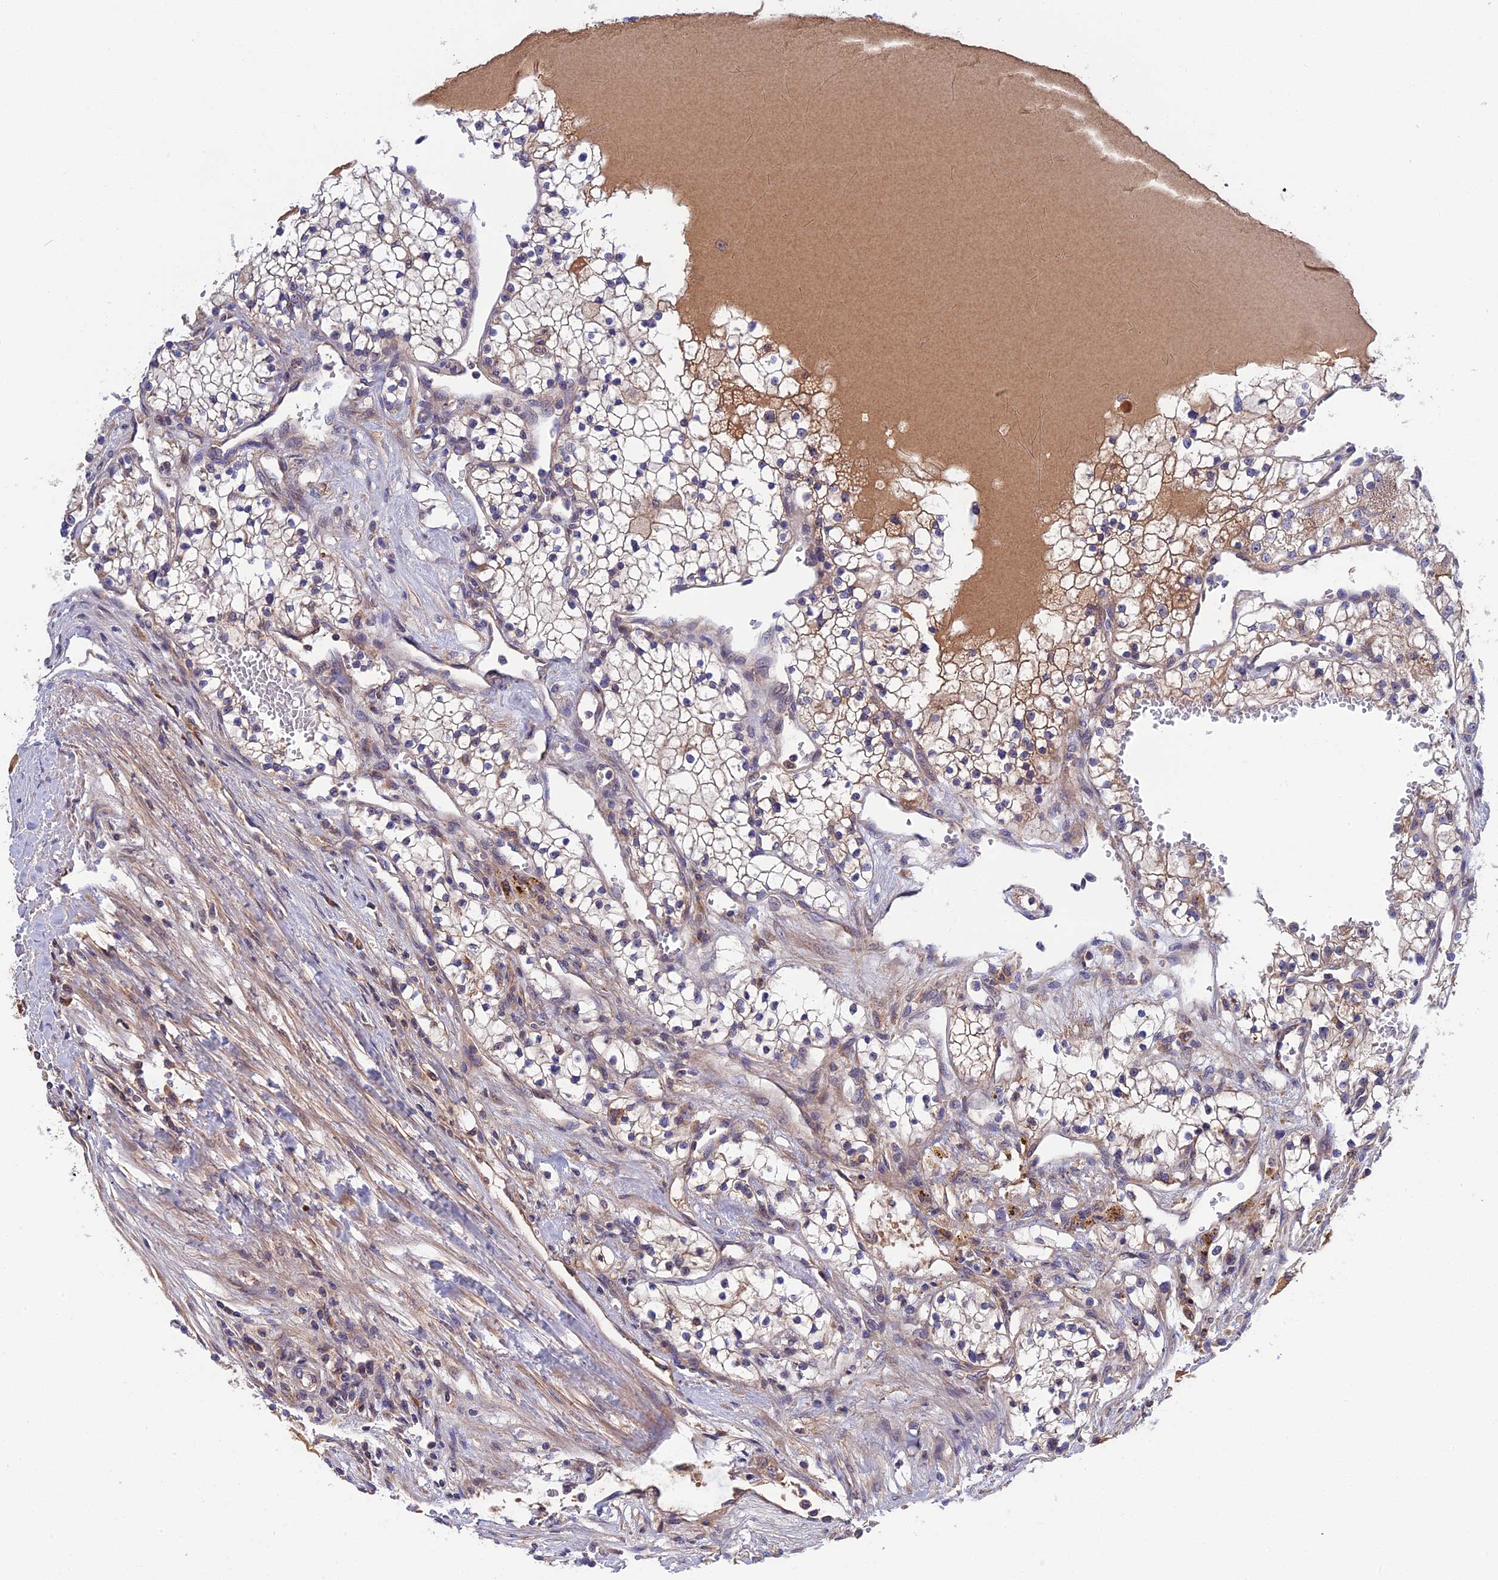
{"staining": {"intensity": "weak", "quantity": "<25%", "location": "cytoplasmic/membranous"}, "tissue": "renal cancer", "cell_type": "Tumor cells", "image_type": "cancer", "snomed": [{"axis": "morphology", "description": "Normal tissue, NOS"}, {"axis": "morphology", "description": "Adenocarcinoma, NOS"}, {"axis": "topography", "description": "Kidney"}], "caption": "Tumor cells are negative for protein expression in human renal cancer (adenocarcinoma).", "gene": "CRACD", "patient": {"sex": "male", "age": 68}}